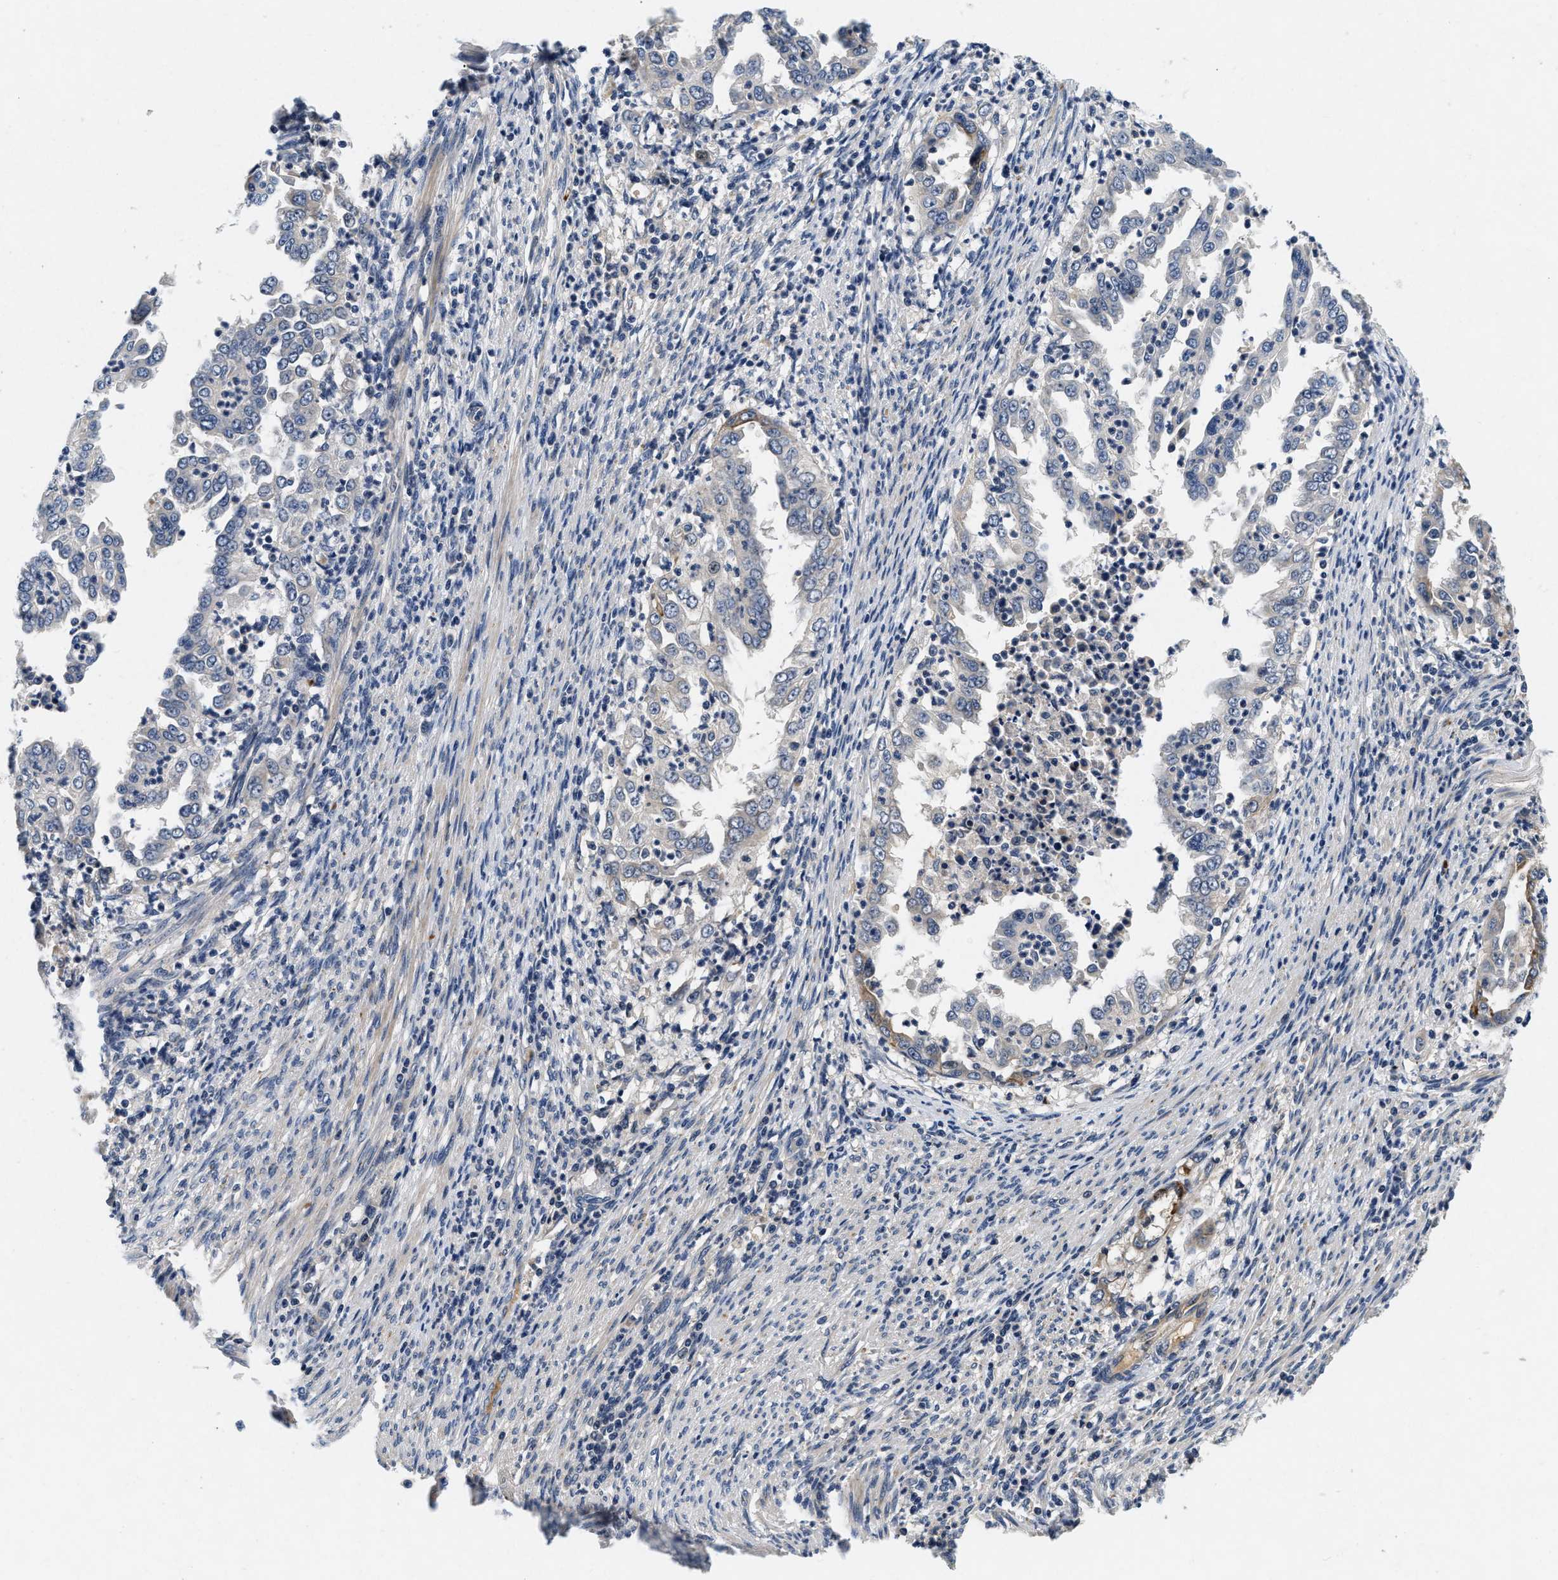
{"staining": {"intensity": "negative", "quantity": "none", "location": "none"}, "tissue": "endometrial cancer", "cell_type": "Tumor cells", "image_type": "cancer", "snomed": [{"axis": "morphology", "description": "Adenocarcinoma, NOS"}, {"axis": "topography", "description": "Endometrium"}], "caption": "A micrograph of adenocarcinoma (endometrial) stained for a protein demonstrates no brown staining in tumor cells.", "gene": "PDP1", "patient": {"sex": "female", "age": 85}}